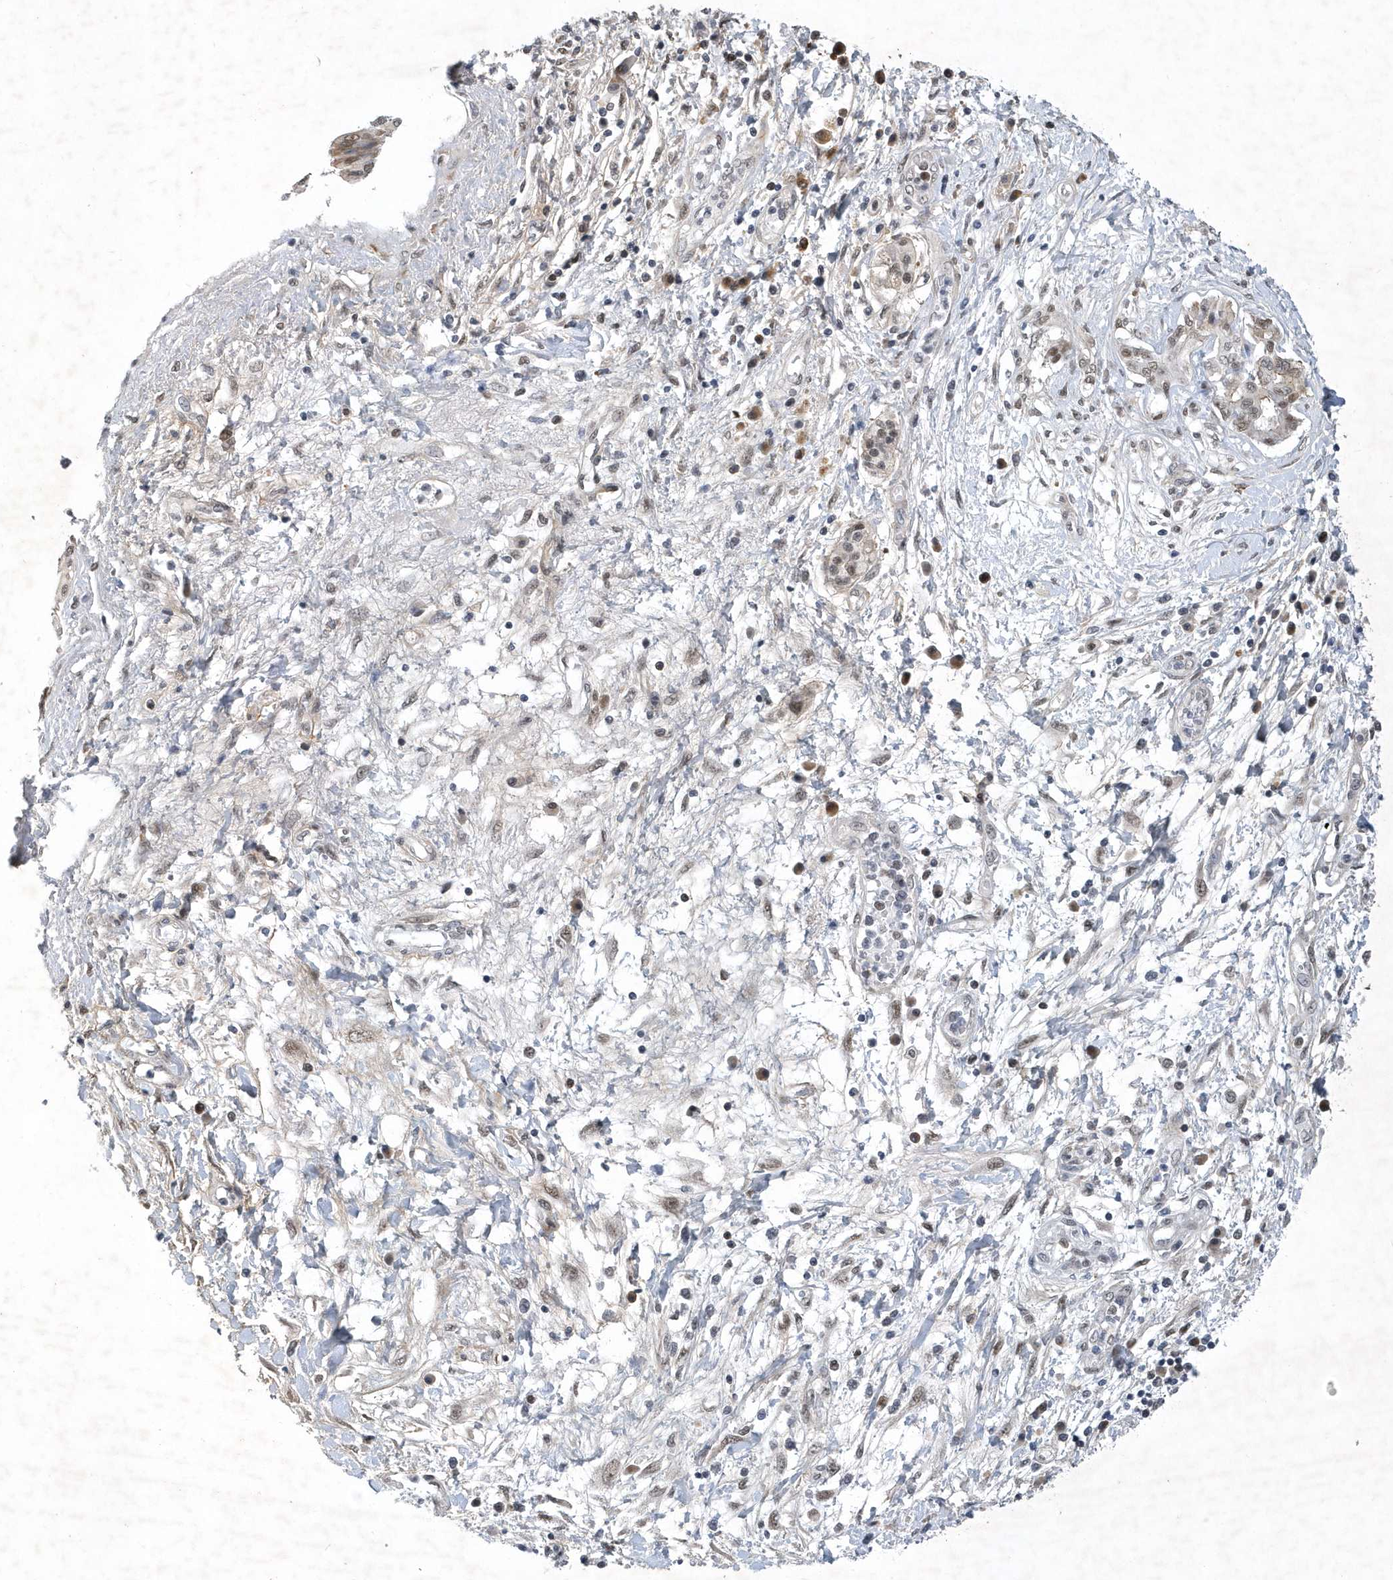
{"staining": {"intensity": "weak", "quantity": ">75%", "location": "nuclear"}, "tissue": "pancreatic cancer", "cell_type": "Tumor cells", "image_type": "cancer", "snomed": [{"axis": "morphology", "description": "Adenocarcinoma, NOS"}, {"axis": "topography", "description": "Pancreas"}], "caption": "Protein staining by immunohistochemistry (IHC) shows weak nuclear expression in about >75% of tumor cells in pancreatic adenocarcinoma. (DAB (3,3'-diaminobenzidine) = brown stain, brightfield microscopy at high magnification).", "gene": "FAM217A", "patient": {"sex": "female", "age": 56}}